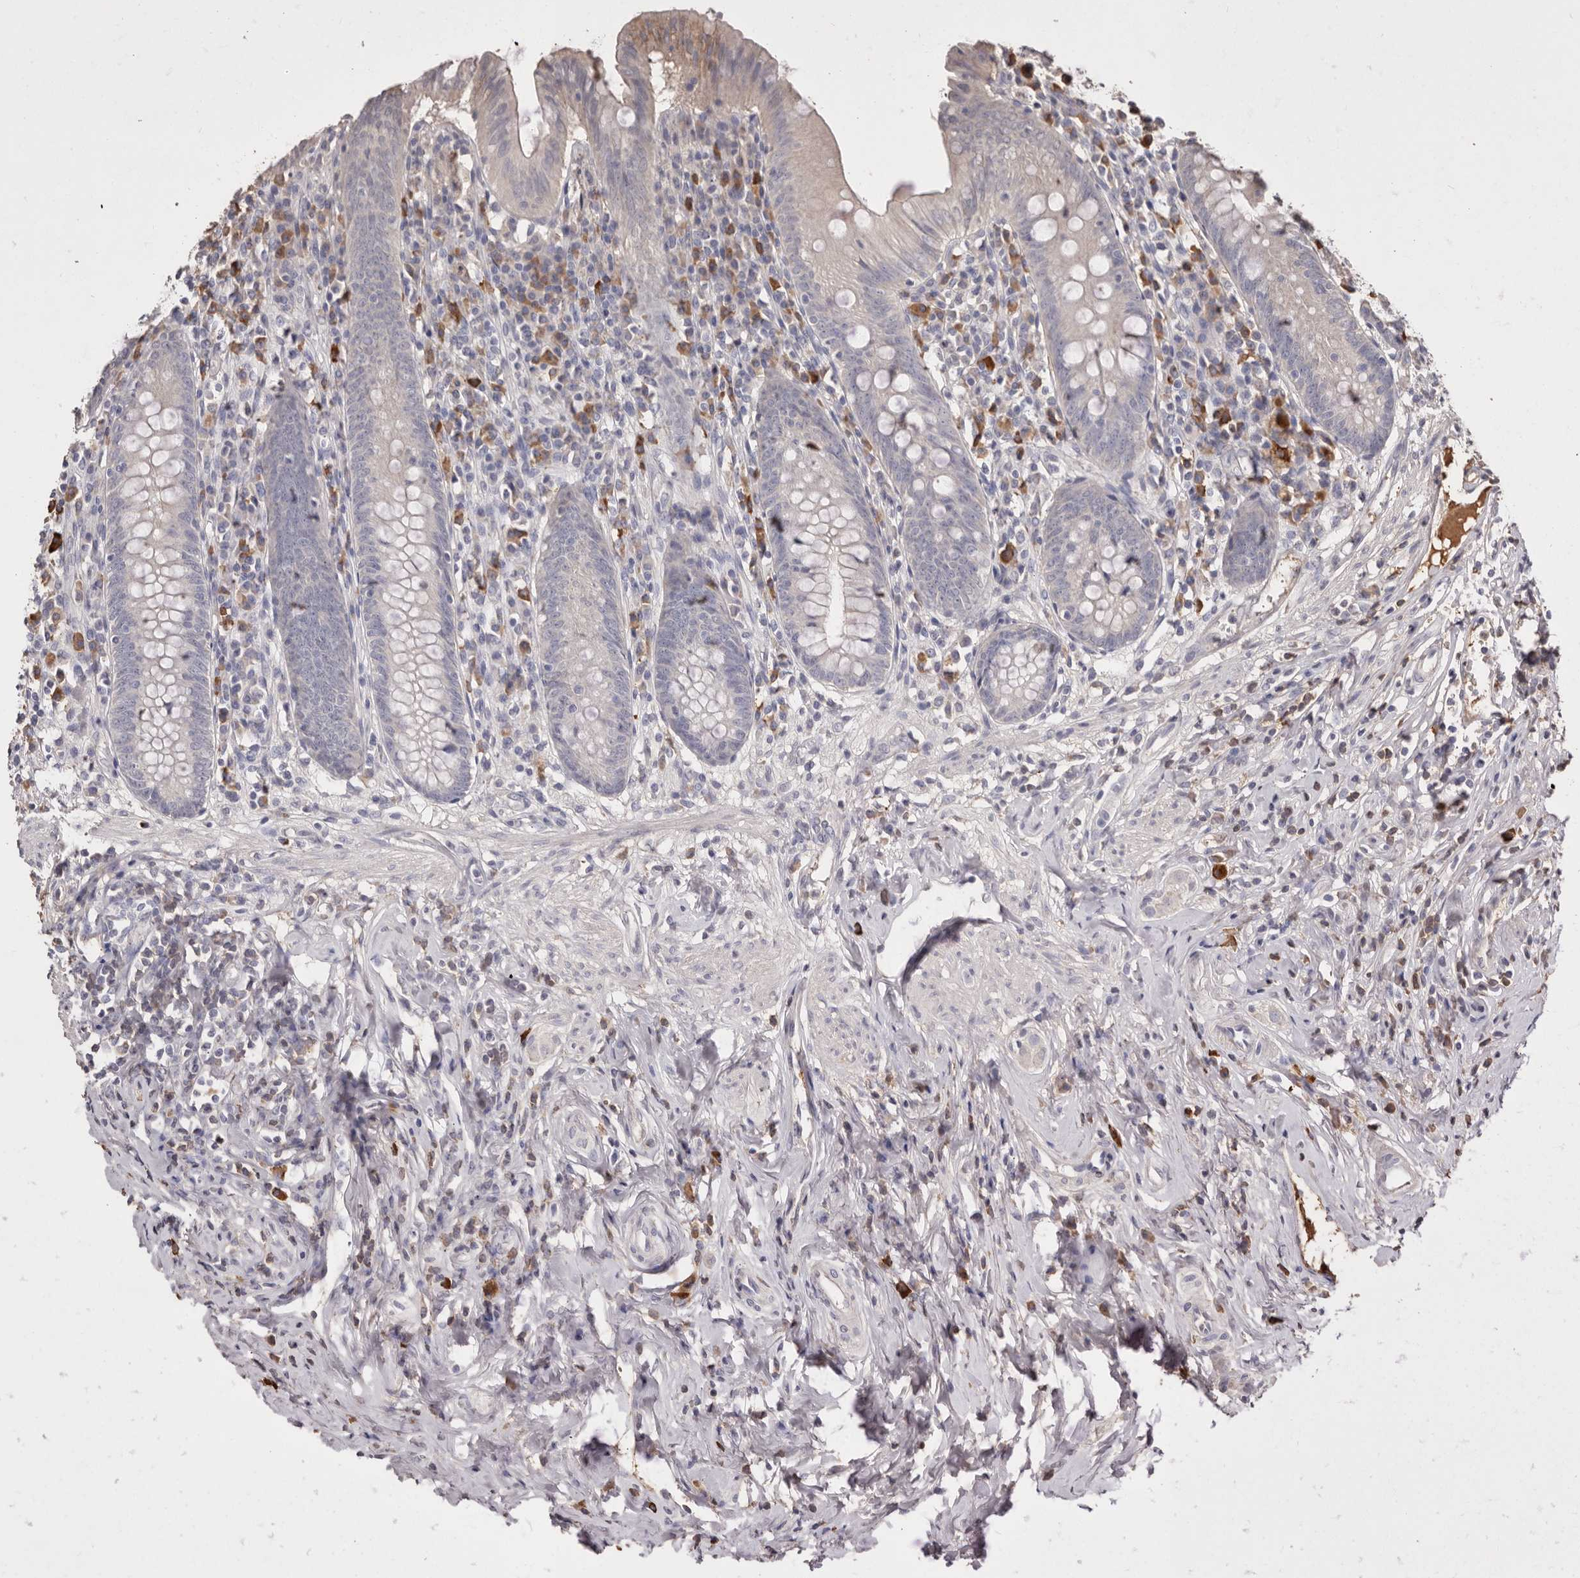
{"staining": {"intensity": "moderate", "quantity": "<25%", "location": "cytoplasmic/membranous"}, "tissue": "appendix", "cell_type": "Glandular cells", "image_type": "normal", "snomed": [{"axis": "morphology", "description": "Normal tissue, NOS"}, {"axis": "topography", "description": "Appendix"}], "caption": "Immunohistochemical staining of benign human appendix demonstrates <25% levels of moderate cytoplasmic/membranous protein staining in approximately <25% of glandular cells.", "gene": "HCAR2", "patient": {"sex": "female", "age": 54}}